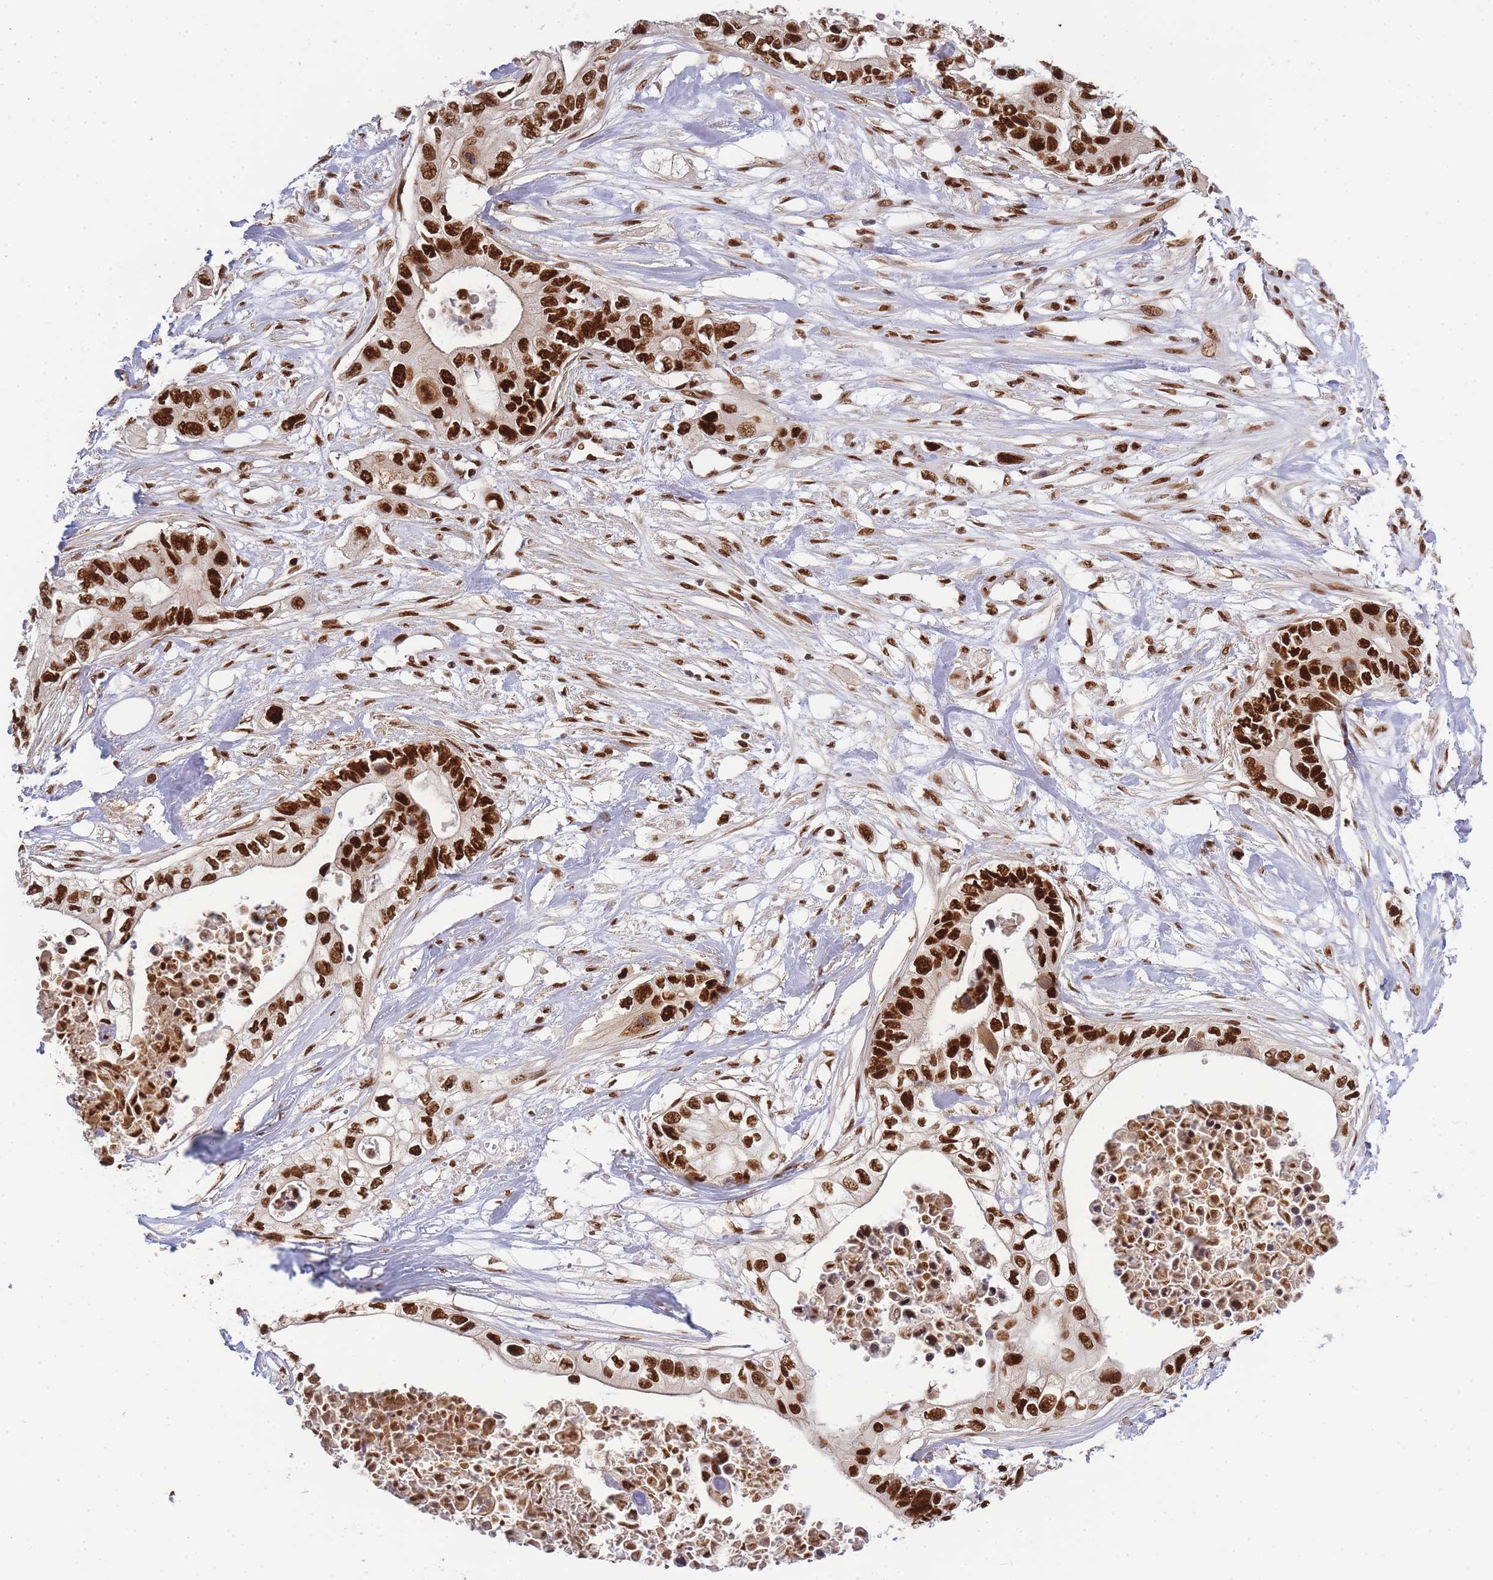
{"staining": {"intensity": "strong", "quantity": ">75%", "location": "nuclear"}, "tissue": "pancreatic cancer", "cell_type": "Tumor cells", "image_type": "cancer", "snomed": [{"axis": "morphology", "description": "Adenocarcinoma, NOS"}, {"axis": "topography", "description": "Pancreas"}], "caption": "The image displays immunohistochemical staining of adenocarcinoma (pancreatic). There is strong nuclear staining is identified in approximately >75% of tumor cells. (DAB IHC, brown staining for protein, blue staining for nuclei).", "gene": "PRKDC", "patient": {"sex": "female", "age": 63}}